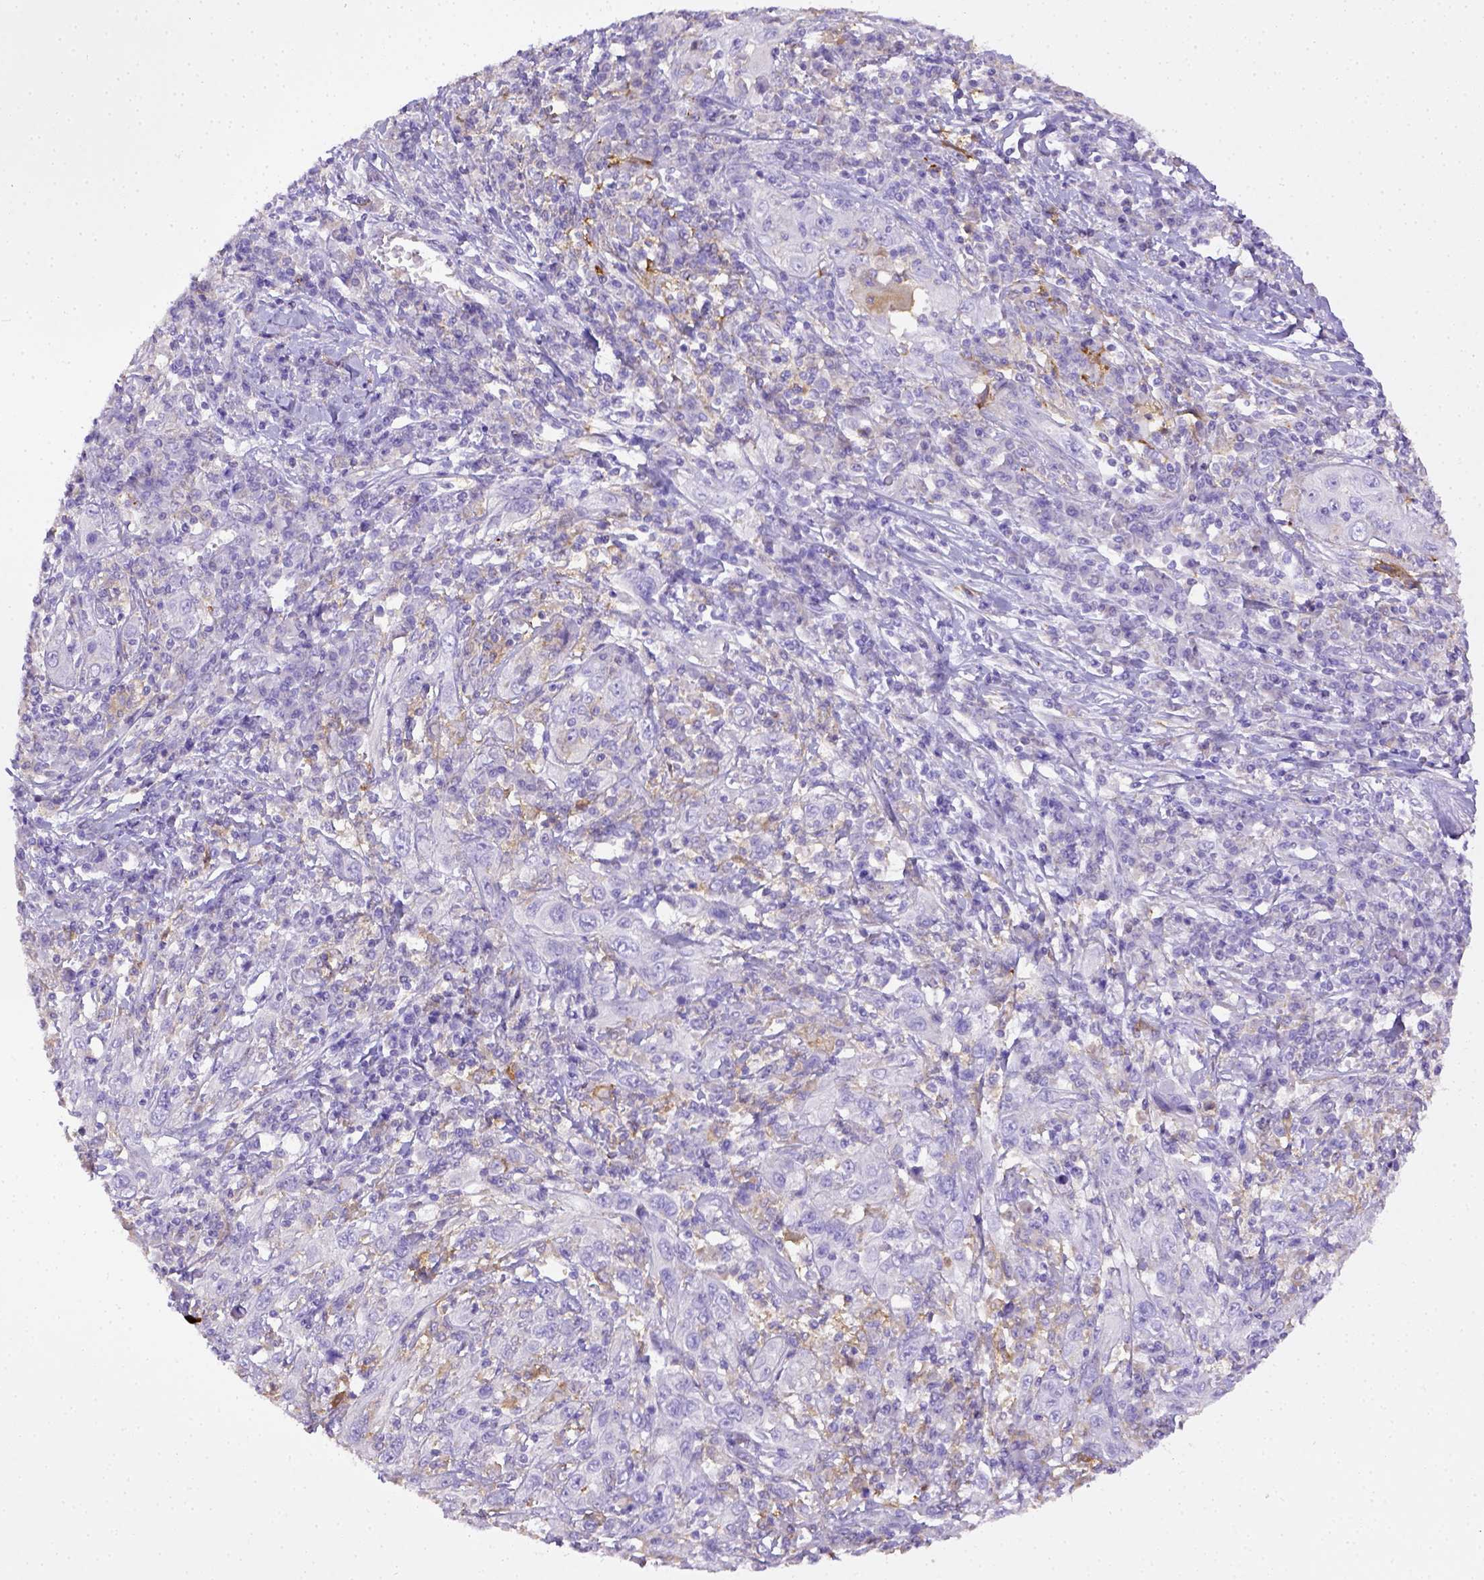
{"staining": {"intensity": "negative", "quantity": "none", "location": "none"}, "tissue": "cervical cancer", "cell_type": "Tumor cells", "image_type": "cancer", "snomed": [{"axis": "morphology", "description": "Squamous cell carcinoma, NOS"}, {"axis": "topography", "description": "Cervix"}], "caption": "Squamous cell carcinoma (cervical) was stained to show a protein in brown. There is no significant staining in tumor cells.", "gene": "CD40", "patient": {"sex": "female", "age": 46}}